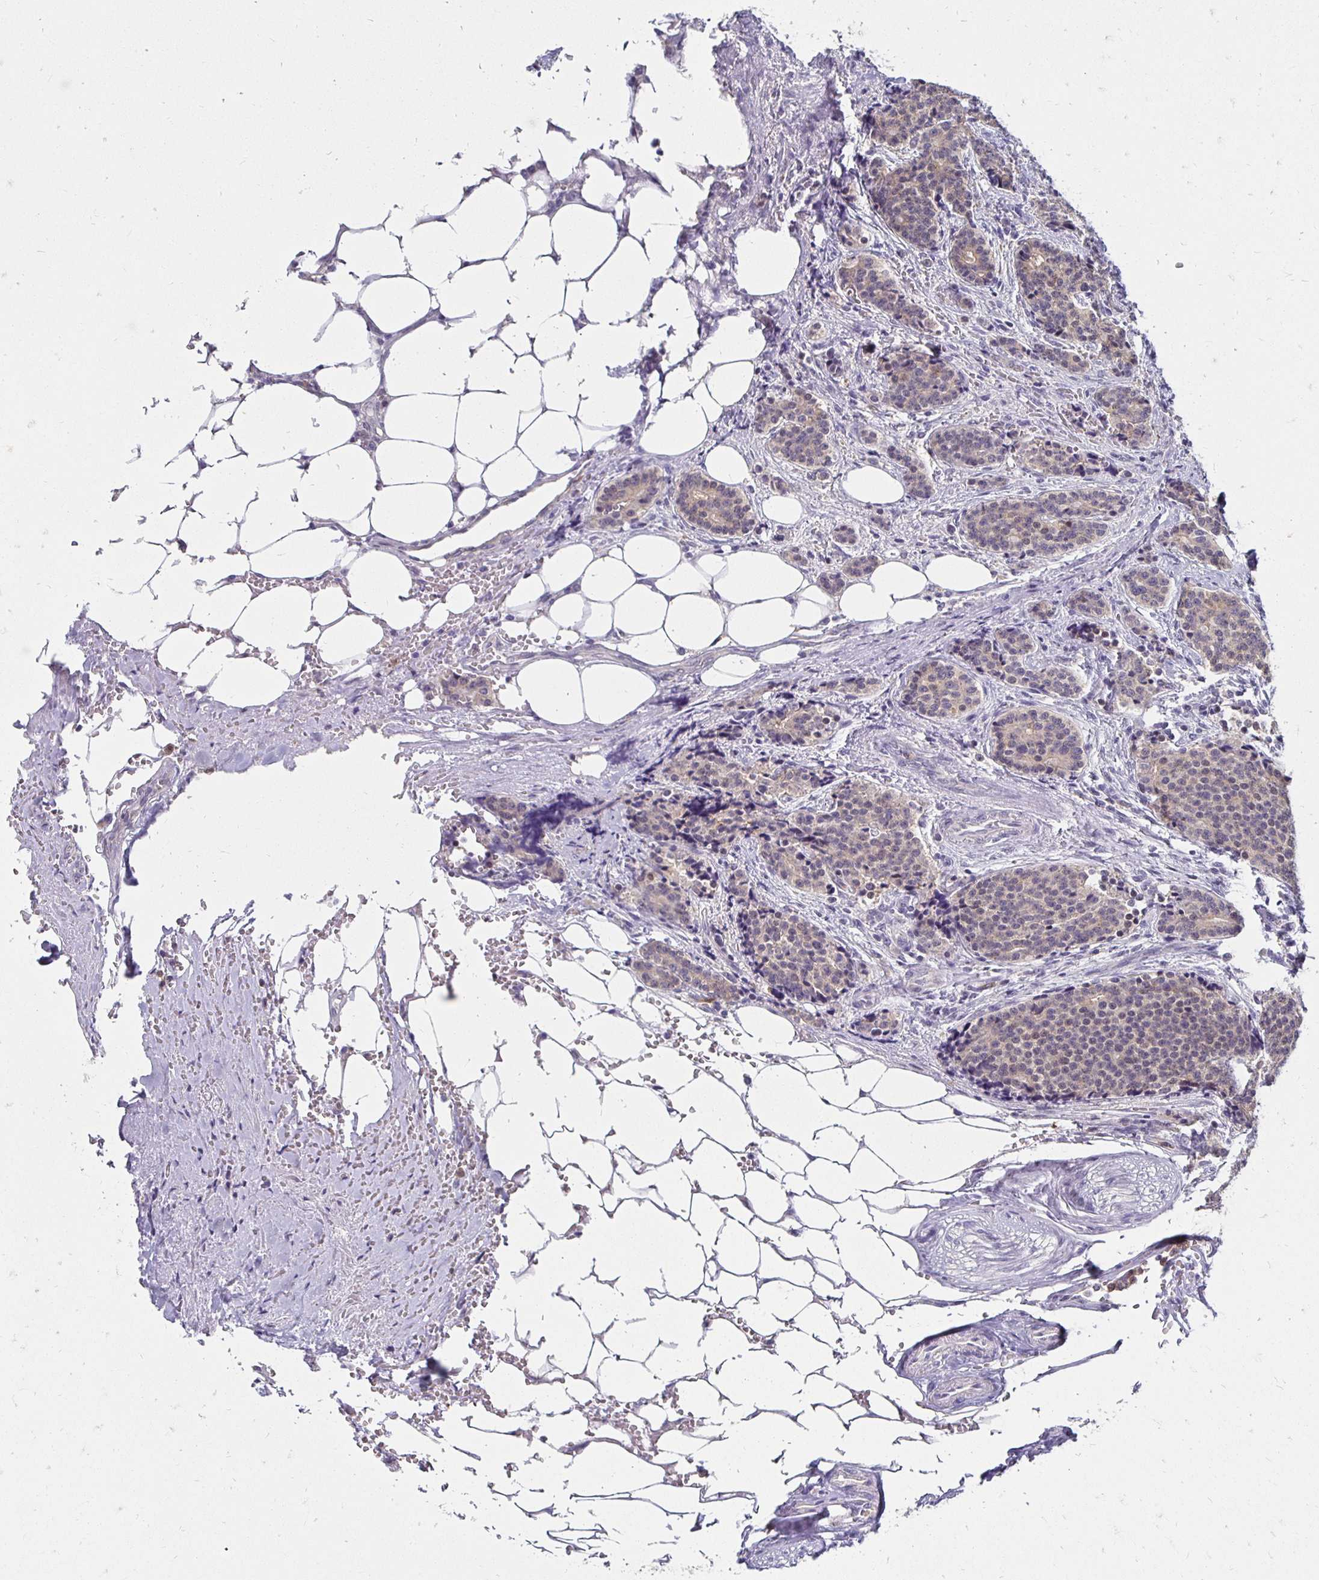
{"staining": {"intensity": "weak", "quantity": "25%-75%", "location": "cytoplasmic/membranous"}, "tissue": "carcinoid", "cell_type": "Tumor cells", "image_type": "cancer", "snomed": [{"axis": "morphology", "description": "Carcinoid, malignant, NOS"}, {"axis": "topography", "description": "Small intestine"}], "caption": "Carcinoid stained for a protein demonstrates weak cytoplasmic/membranous positivity in tumor cells.", "gene": "PADI2", "patient": {"sex": "female", "age": 73}}